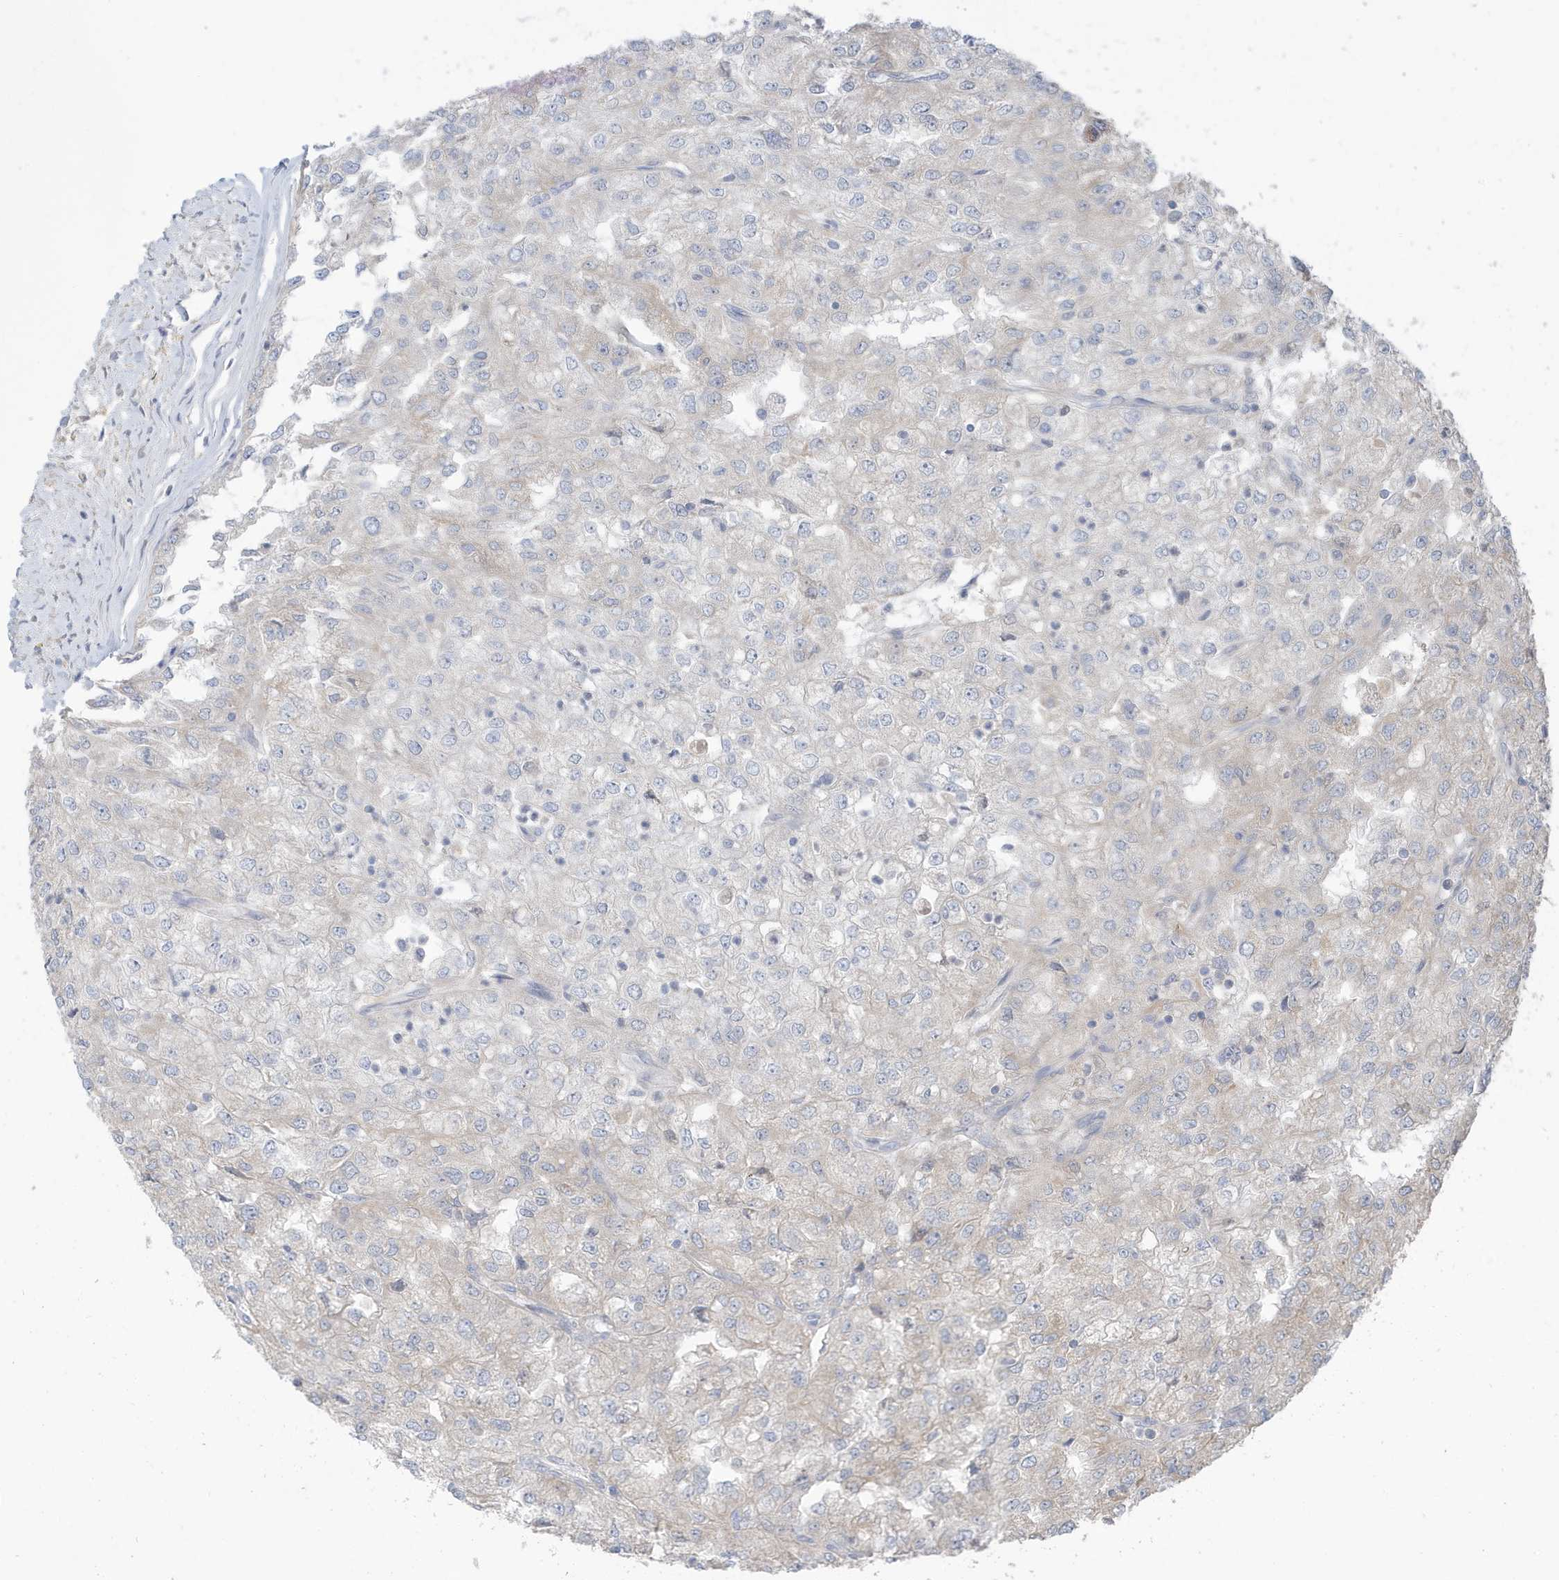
{"staining": {"intensity": "negative", "quantity": "none", "location": "none"}, "tissue": "renal cancer", "cell_type": "Tumor cells", "image_type": "cancer", "snomed": [{"axis": "morphology", "description": "Adenocarcinoma, NOS"}, {"axis": "topography", "description": "Kidney"}], "caption": "IHC image of renal cancer (adenocarcinoma) stained for a protein (brown), which demonstrates no positivity in tumor cells. (IHC, brightfield microscopy, high magnification).", "gene": "ATP13A5", "patient": {"sex": "female", "age": 54}}